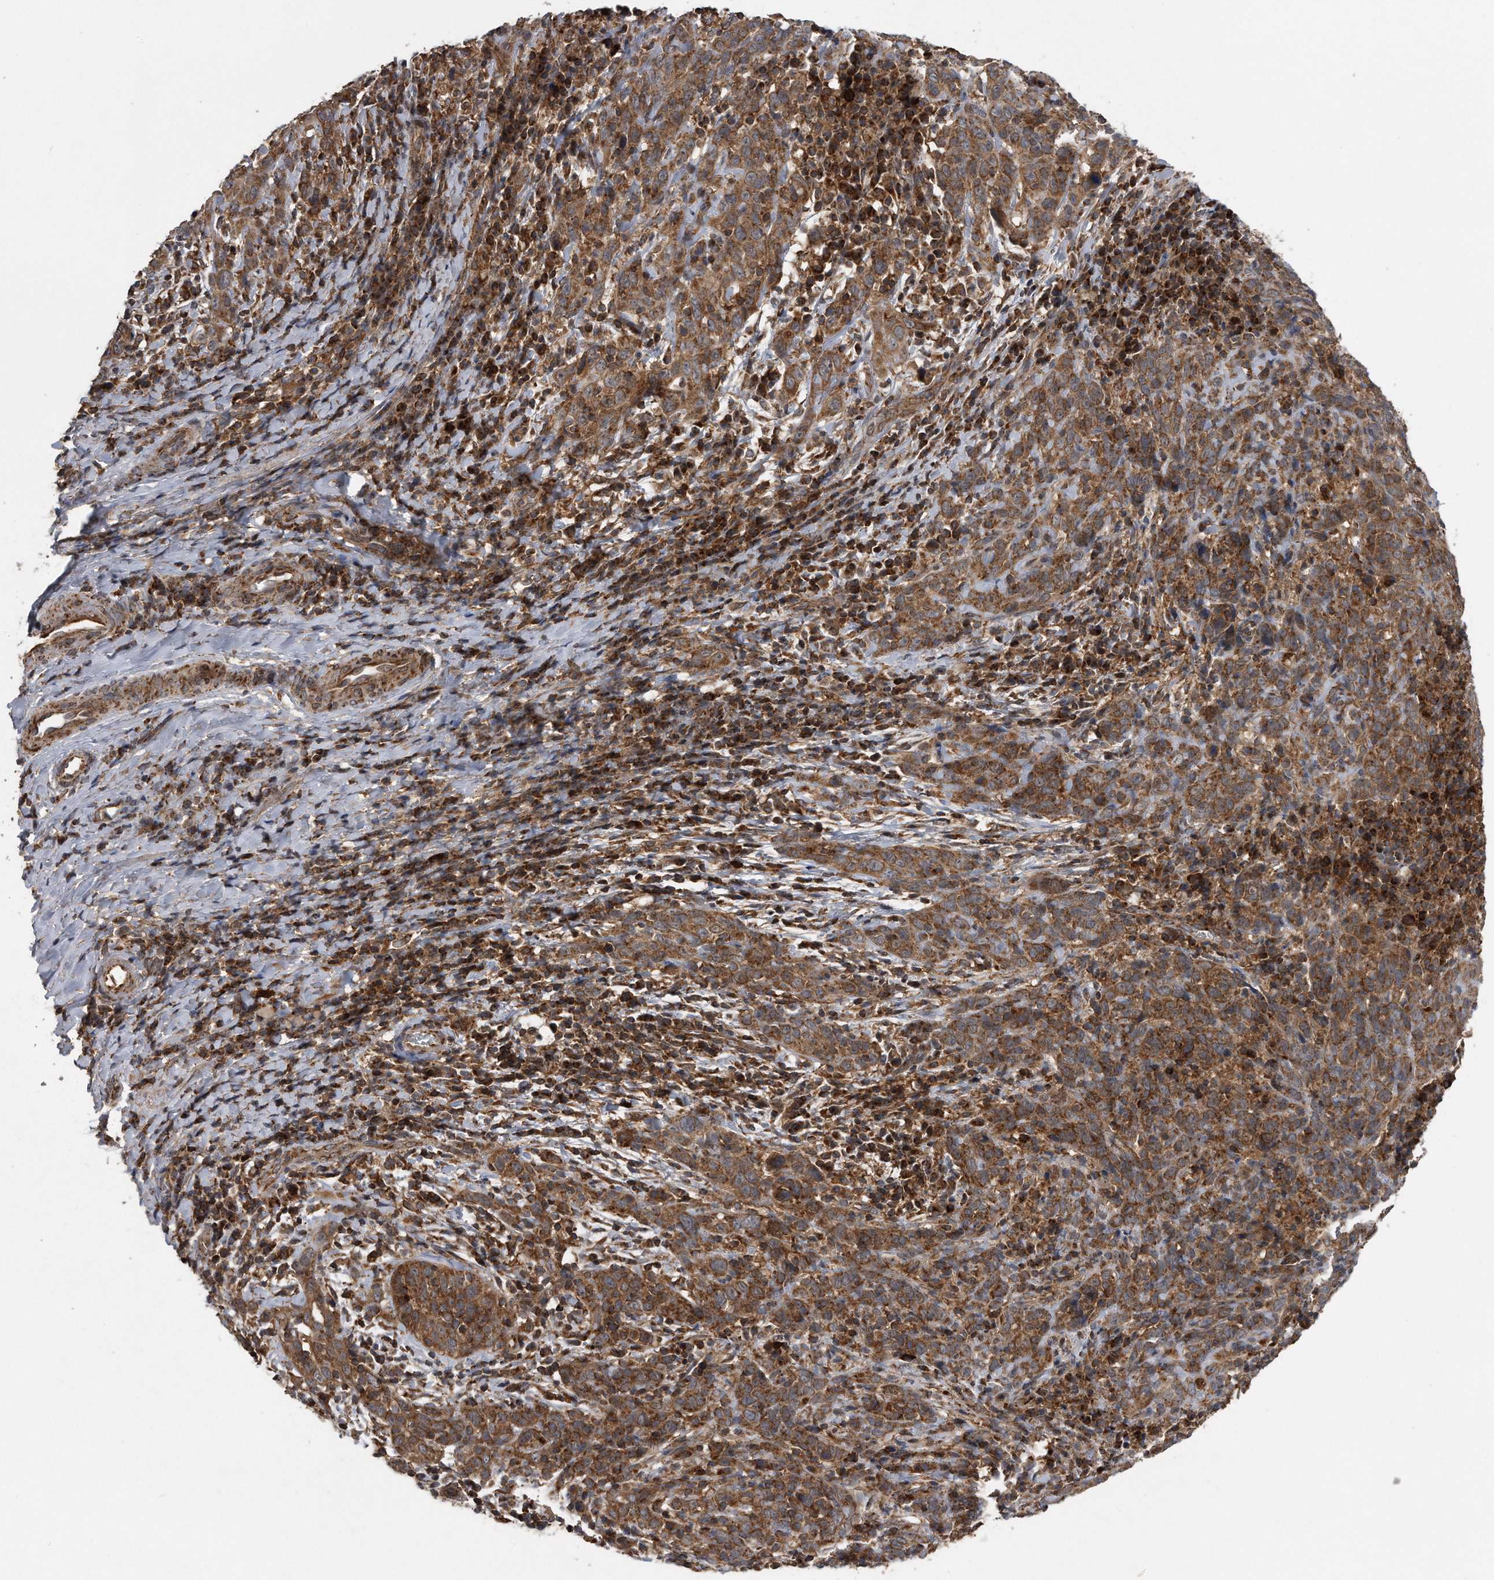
{"staining": {"intensity": "moderate", "quantity": ">75%", "location": "cytoplasmic/membranous"}, "tissue": "cervical cancer", "cell_type": "Tumor cells", "image_type": "cancer", "snomed": [{"axis": "morphology", "description": "Squamous cell carcinoma, NOS"}, {"axis": "topography", "description": "Cervix"}], "caption": "Squamous cell carcinoma (cervical) stained for a protein (brown) shows moderate cytoplasmic/membranous positive staining in approximately >75% of tumor cells.", "gene": "ALPK2", "patient": {"sex": "female", "age": 46}}